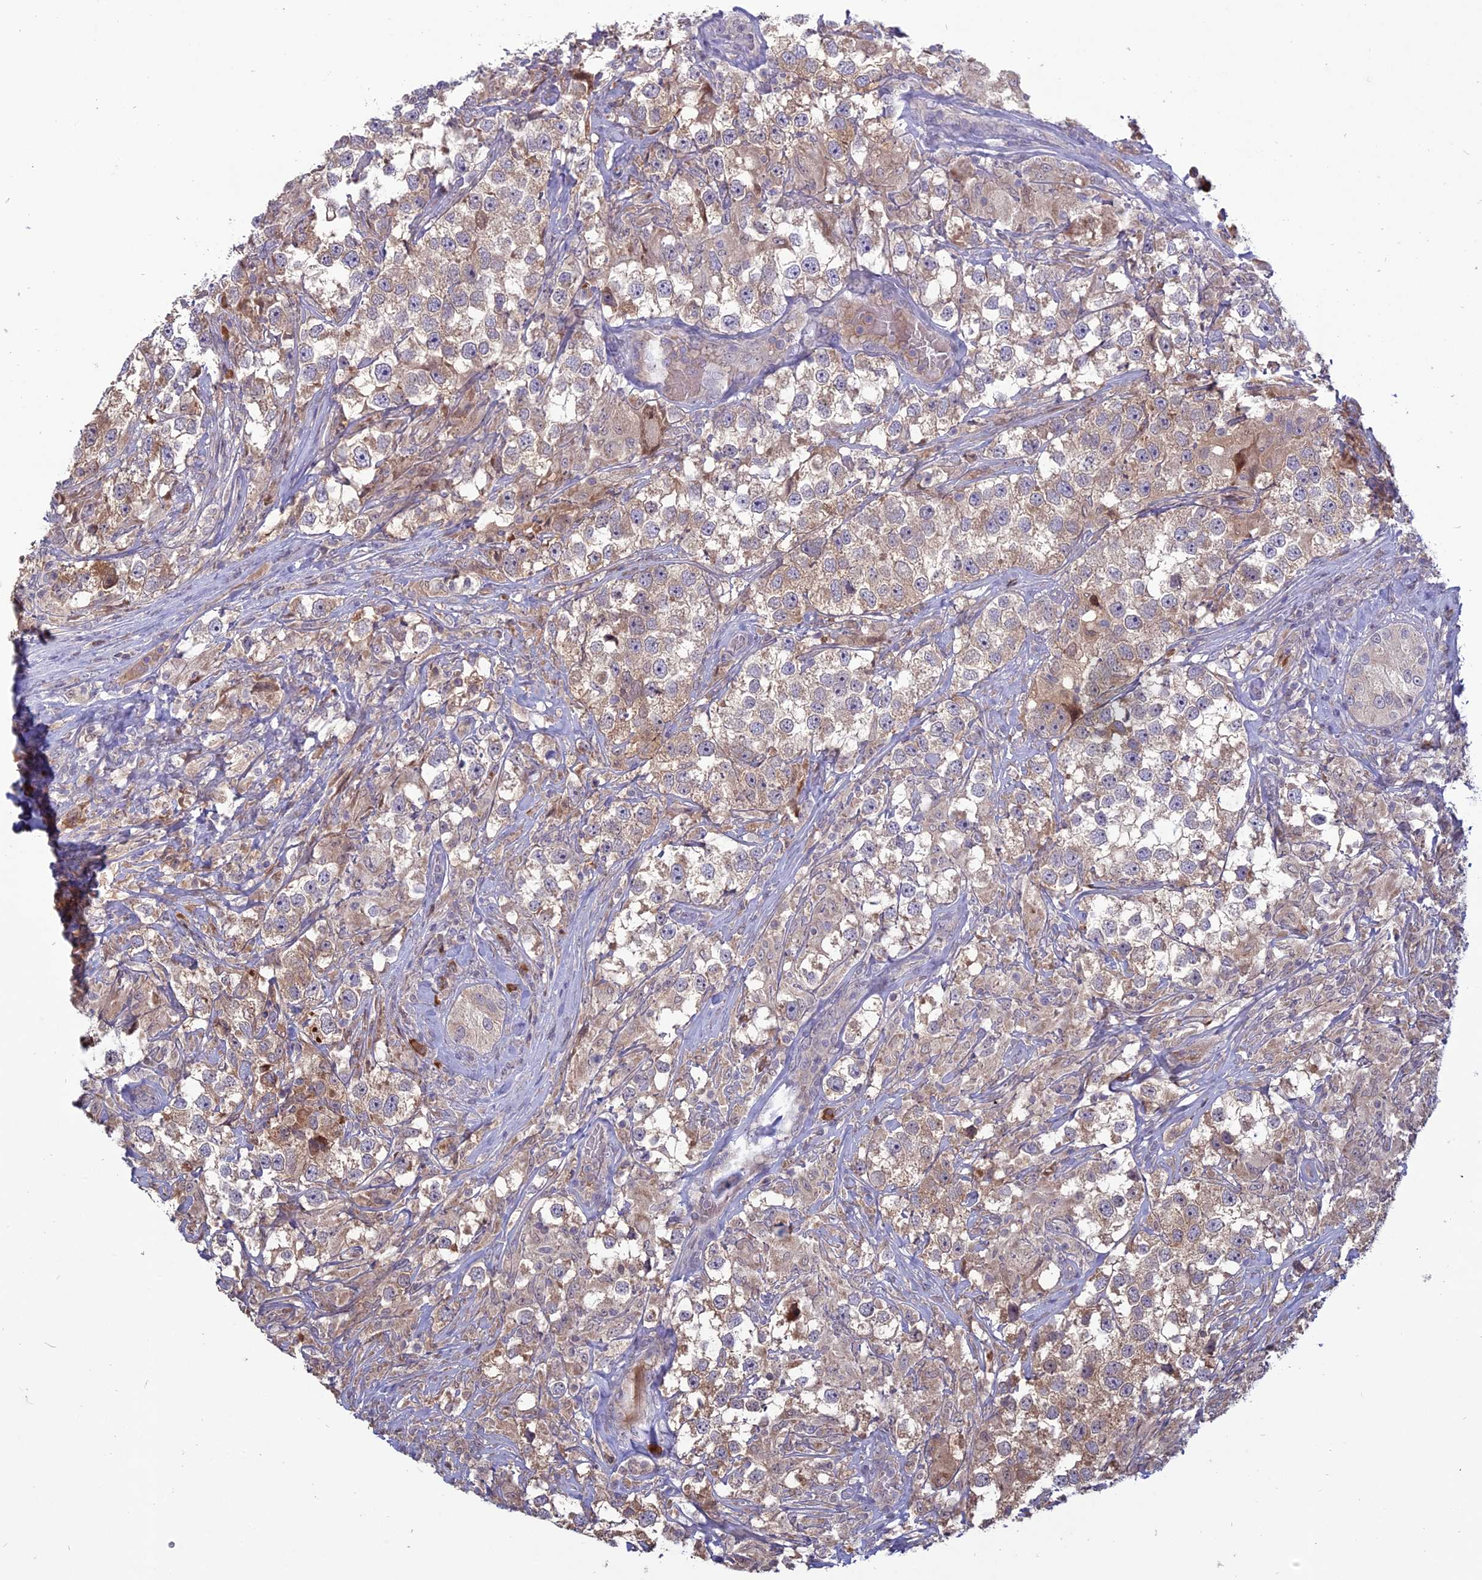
{"staining": {"intensity": "moderate", "quantity": "25%-75%", "location": "cytoplasmic/membranous"}, "tissue": "testis cancer", "cell_type": "Tumor cells", "image_type": "cancer", "snomed": [{"axis": "morphology", "description": "Seminoma, NOS"}, {"axis": "topography", "description": "Testis"}], "caption": "Seminoma (testis) tissue displays moderate cytoplasmic/membranous expression in approximately 25%-75% of tumor cells Nuclei are stained in blue.", "gene": "TMEM208", "patient": {"sex": "male", "age": 46}}